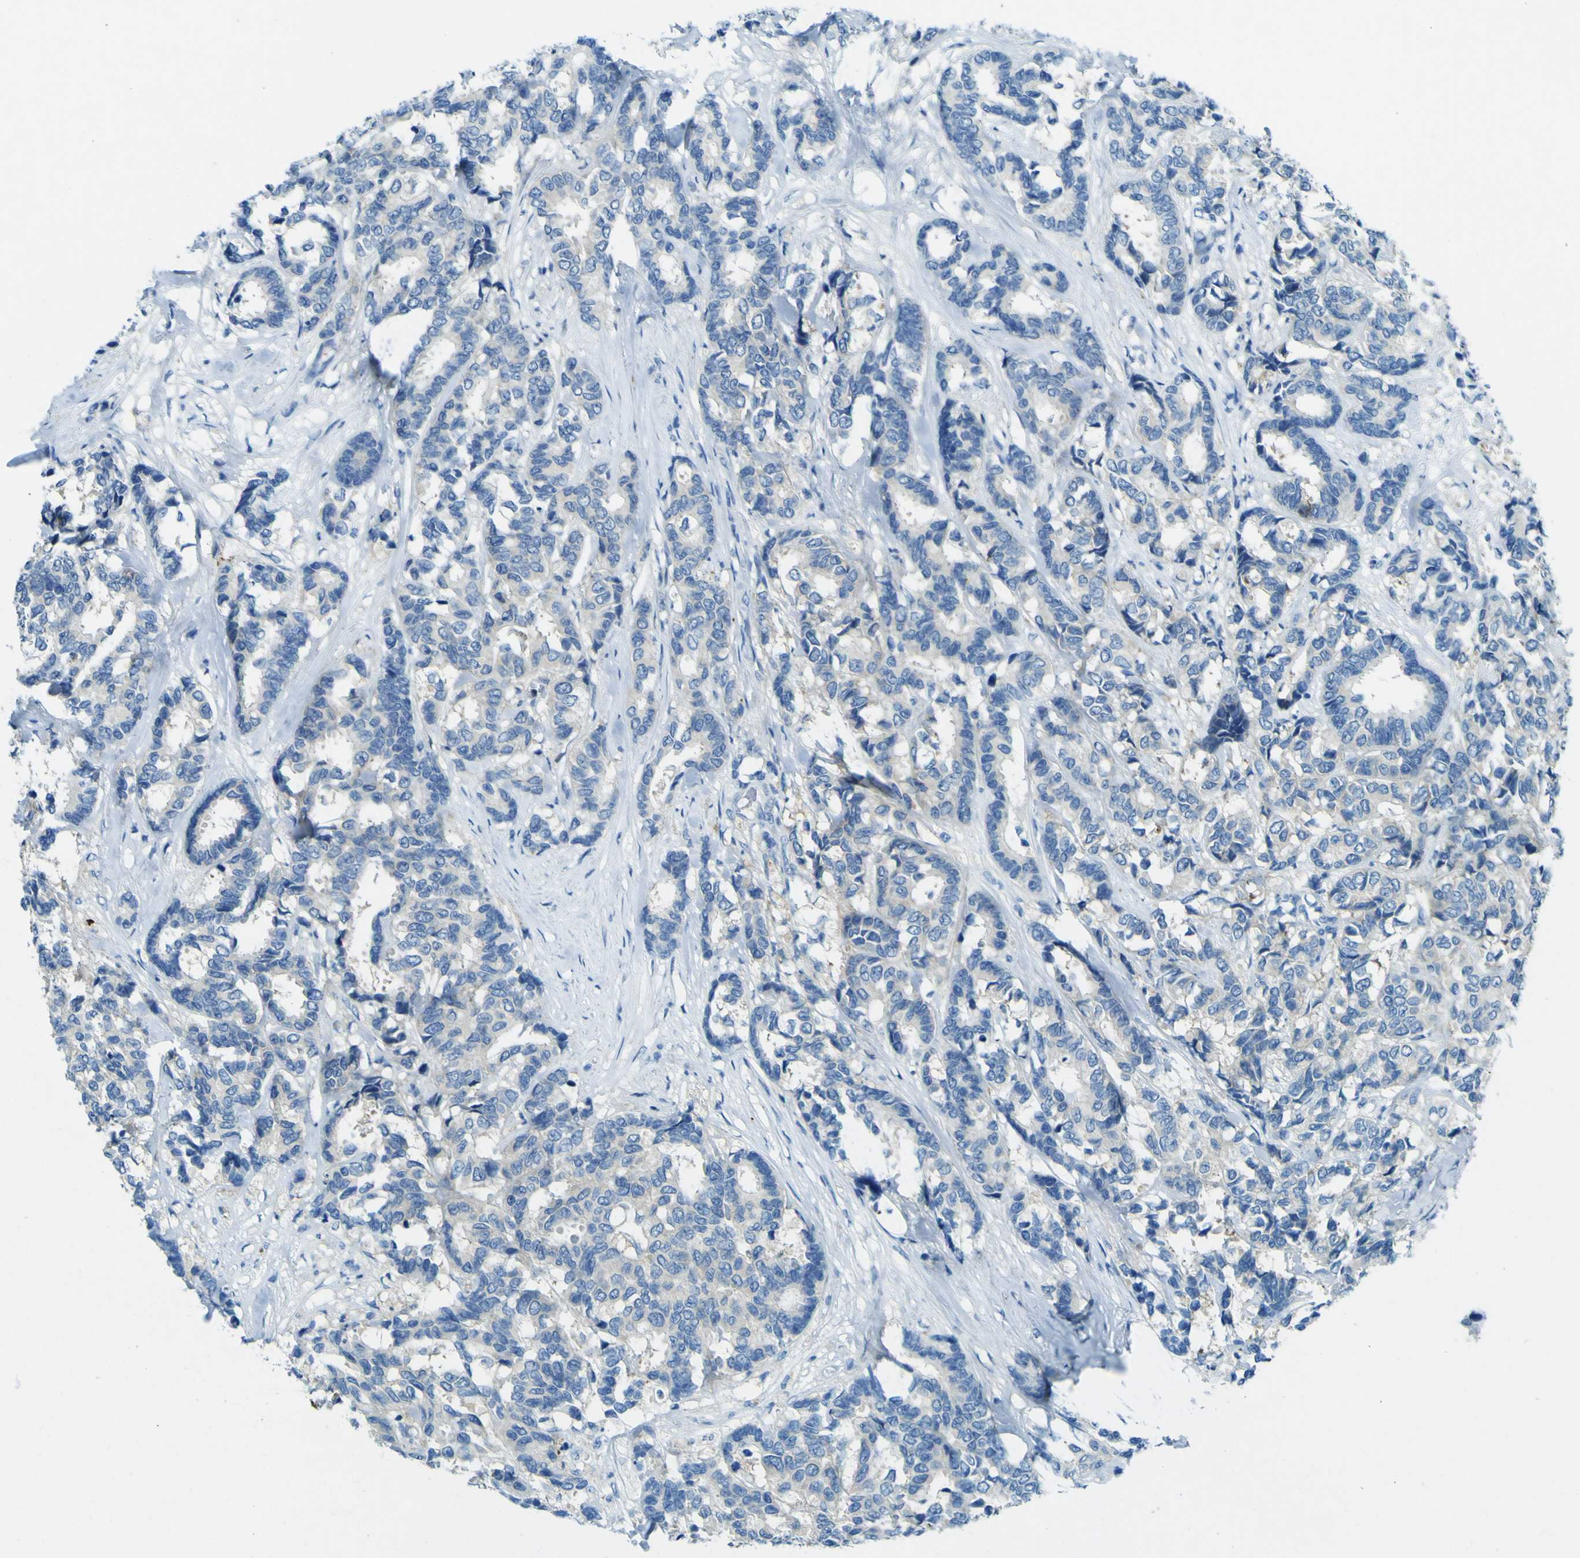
{"staining": {"intensity": "negative", "quantity": "none", "location": "none"}, "tissue": "breast cancer", "cell_type": "Tumor cells", "image_type": "cancer", "snomed": [{"axis": "morphology", "description": "Duct carcinoma"}, {"axis": "topography", "description": "Breast"}], "caption": "An image of breast cancer stained for a protein exhibits no brown staining in tumor cells.", "gene": "SORCS1", "patient": {"sex": "female", "age": 87}}